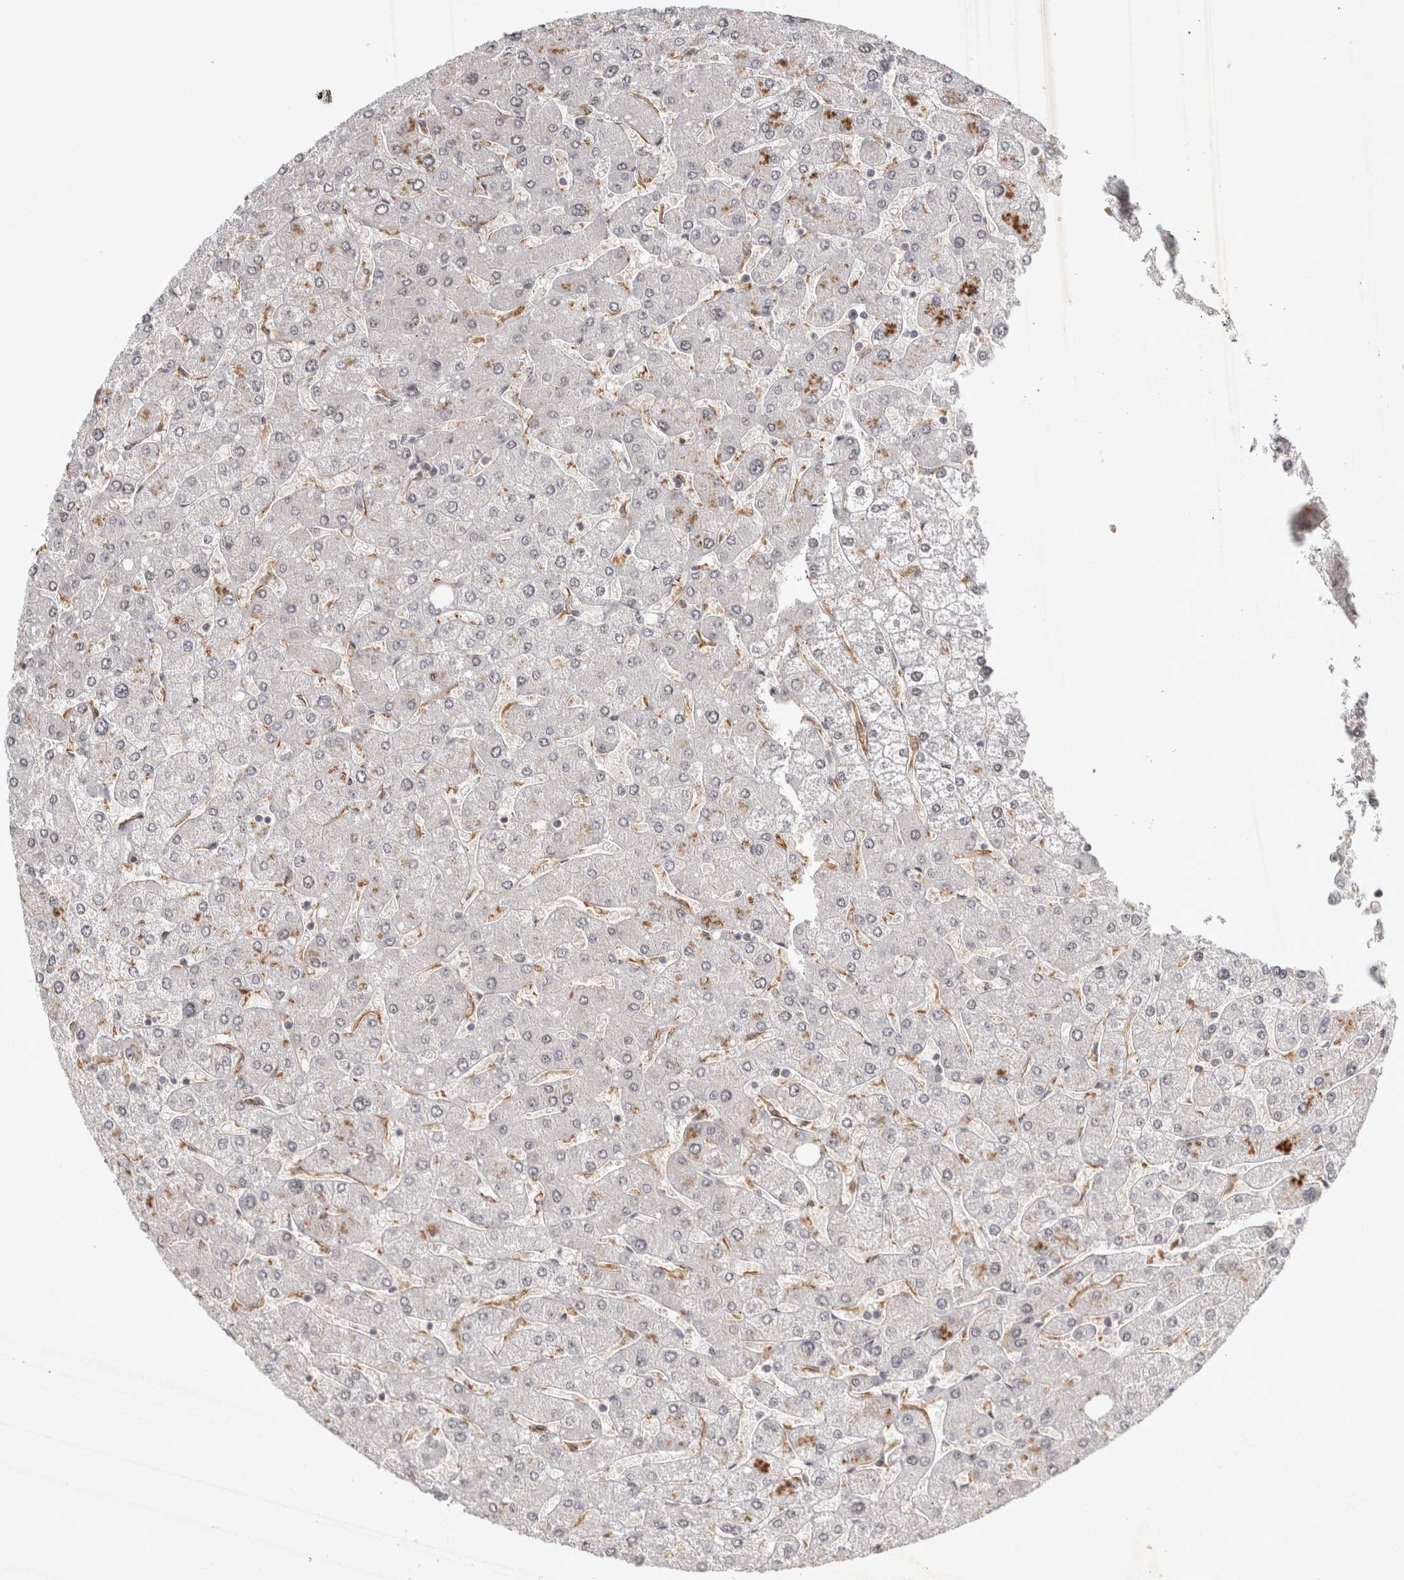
{"staining": {"intensity": "negative", "quantity": "none", "location": "none"}, "tissue": "liver", "cell_type": "Cholangiocytes", "image_type": "normal", "snomed": [{"axis": "morphology", "description": "Normal tissue, NOS"}, {"axis": "topography", "description": "Liver"}], "caption": "High power microscopy image of an IHC micrograph of normal liver, revealing no significant expression in cholangiocytes.", "gene": "ZNF318", "patient": {"sex": "male", "age": 55}}